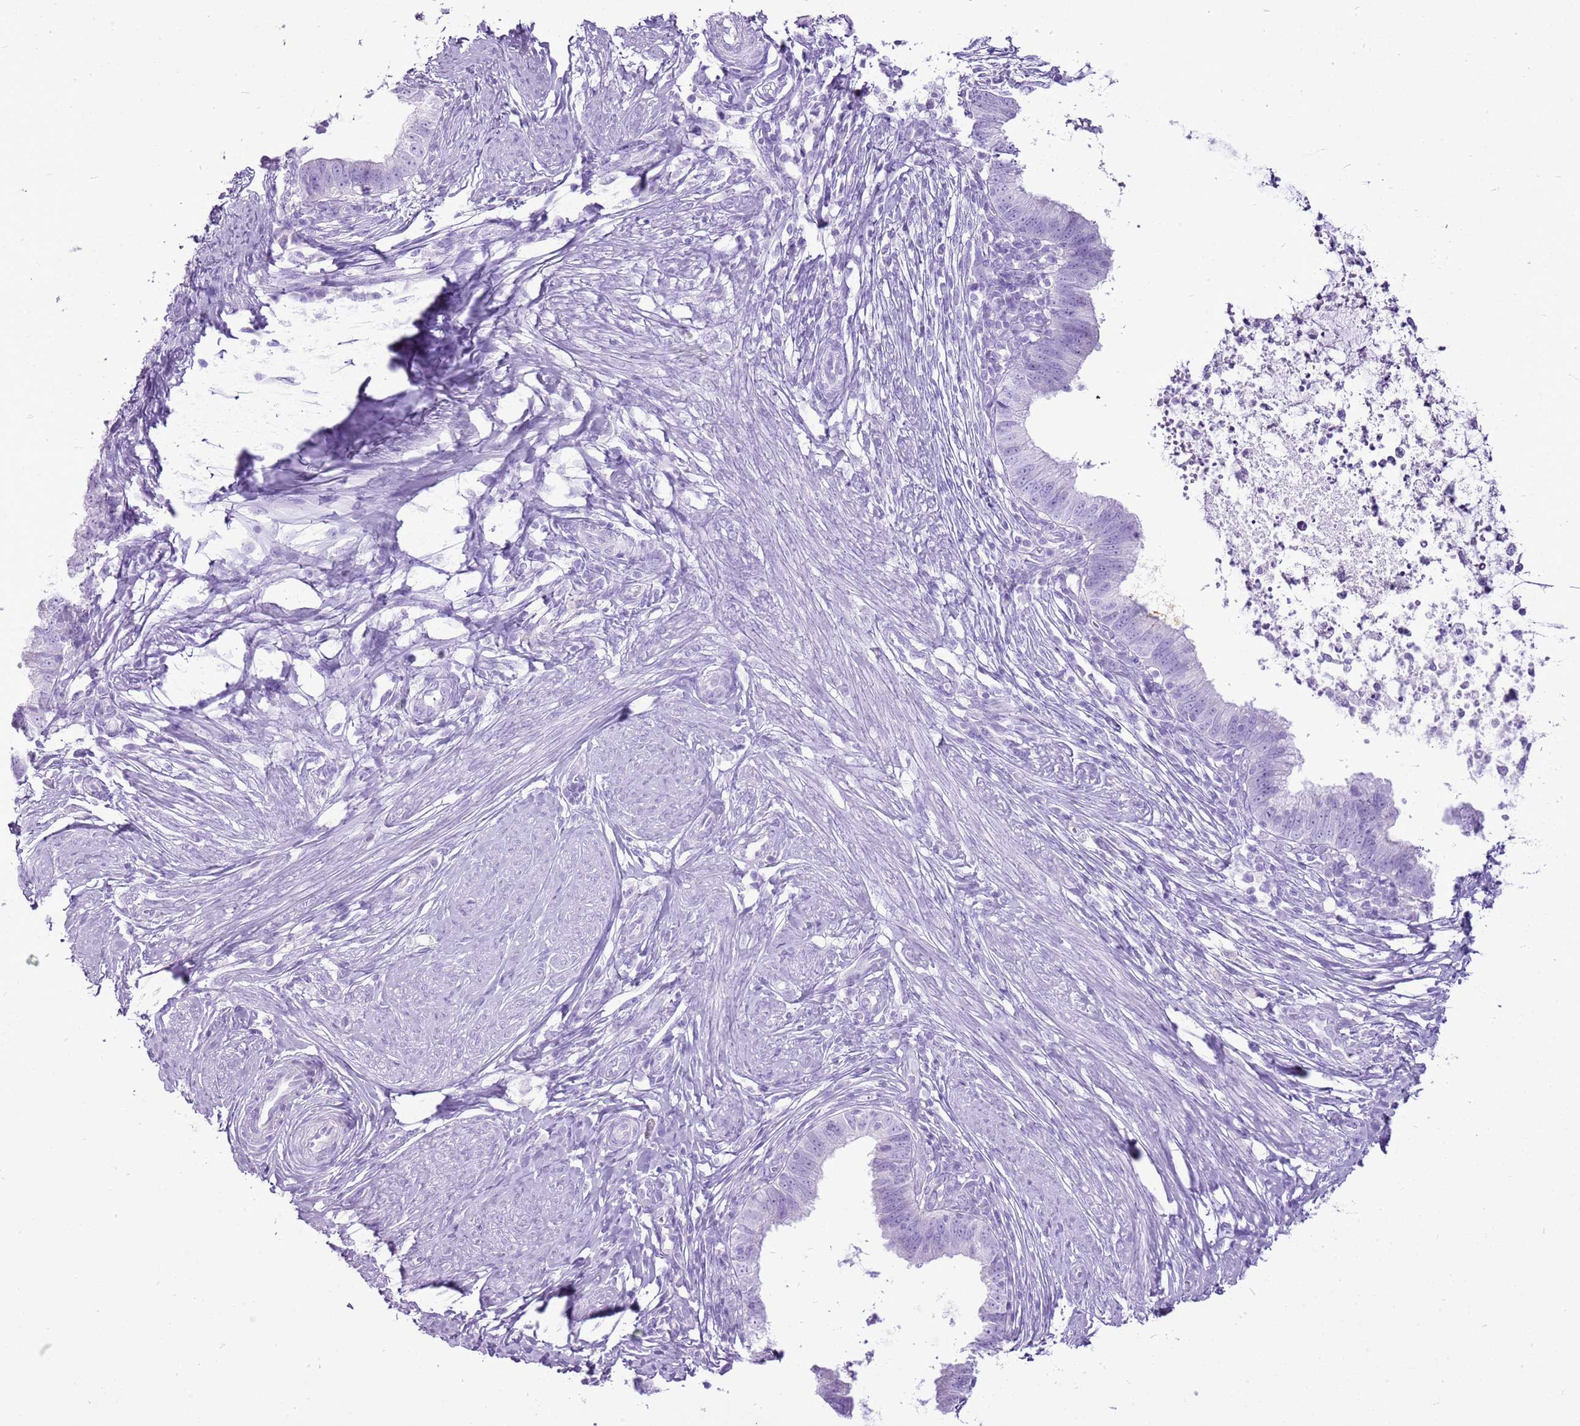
{"staining": {"intensity": "negative", "quantity": "none", "location": "none"}, "tissue": "cervical cancer", "cell_type": "Tumor cells", "image_type": "cancer", "snomed": [{"axis": "morphology", "description": "Adenocarcinoma, NOS"}, {"axis": "topography", "description": "Cervix"}], "caption": "Cervical cancer was stained to show a protein in brown. There is no significant expression in tumor cells.", "gene": "CNFN", "patient": {"sex": "female", "age": 36}}